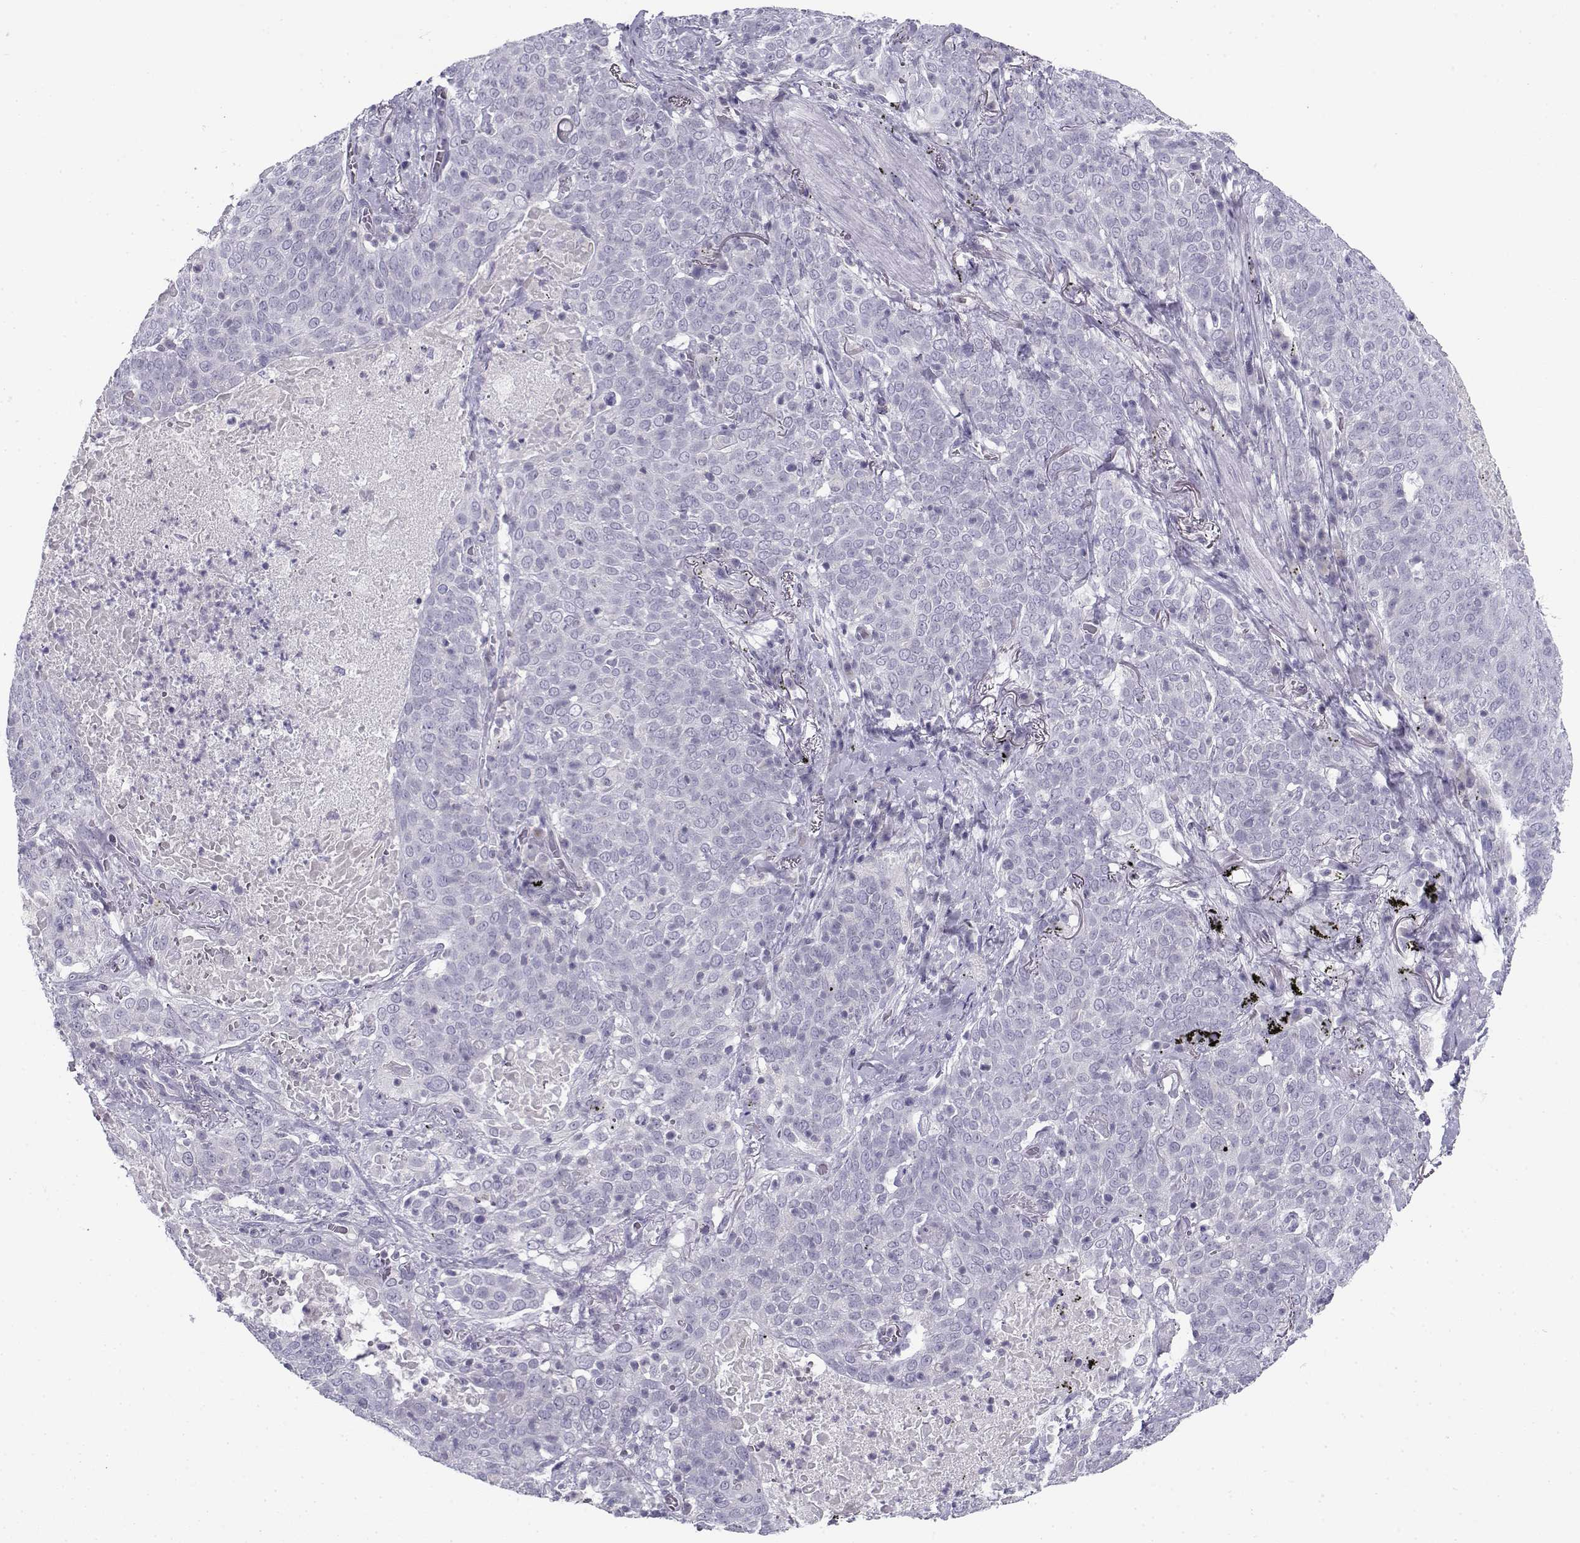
{"staining": {"intensity": "negative", "quantity": "none", "location": "none"}, "tissue": "lung cancer", "cell_type": "Tumor cells", "image_type": "cancer", "snomed": [{"axis": "morphology", "description": "Squamous cell carcinoma, NOS"}, {"axis": "topography", "description": "Lung"}], "caption": "This is an immunohistochemistry histopathology image of lung cancer (squamous cell carcinoma). There is no expression in tumor cells.", "gene": "FAM166A", "patient": {"sex": "male", "age": 82}}